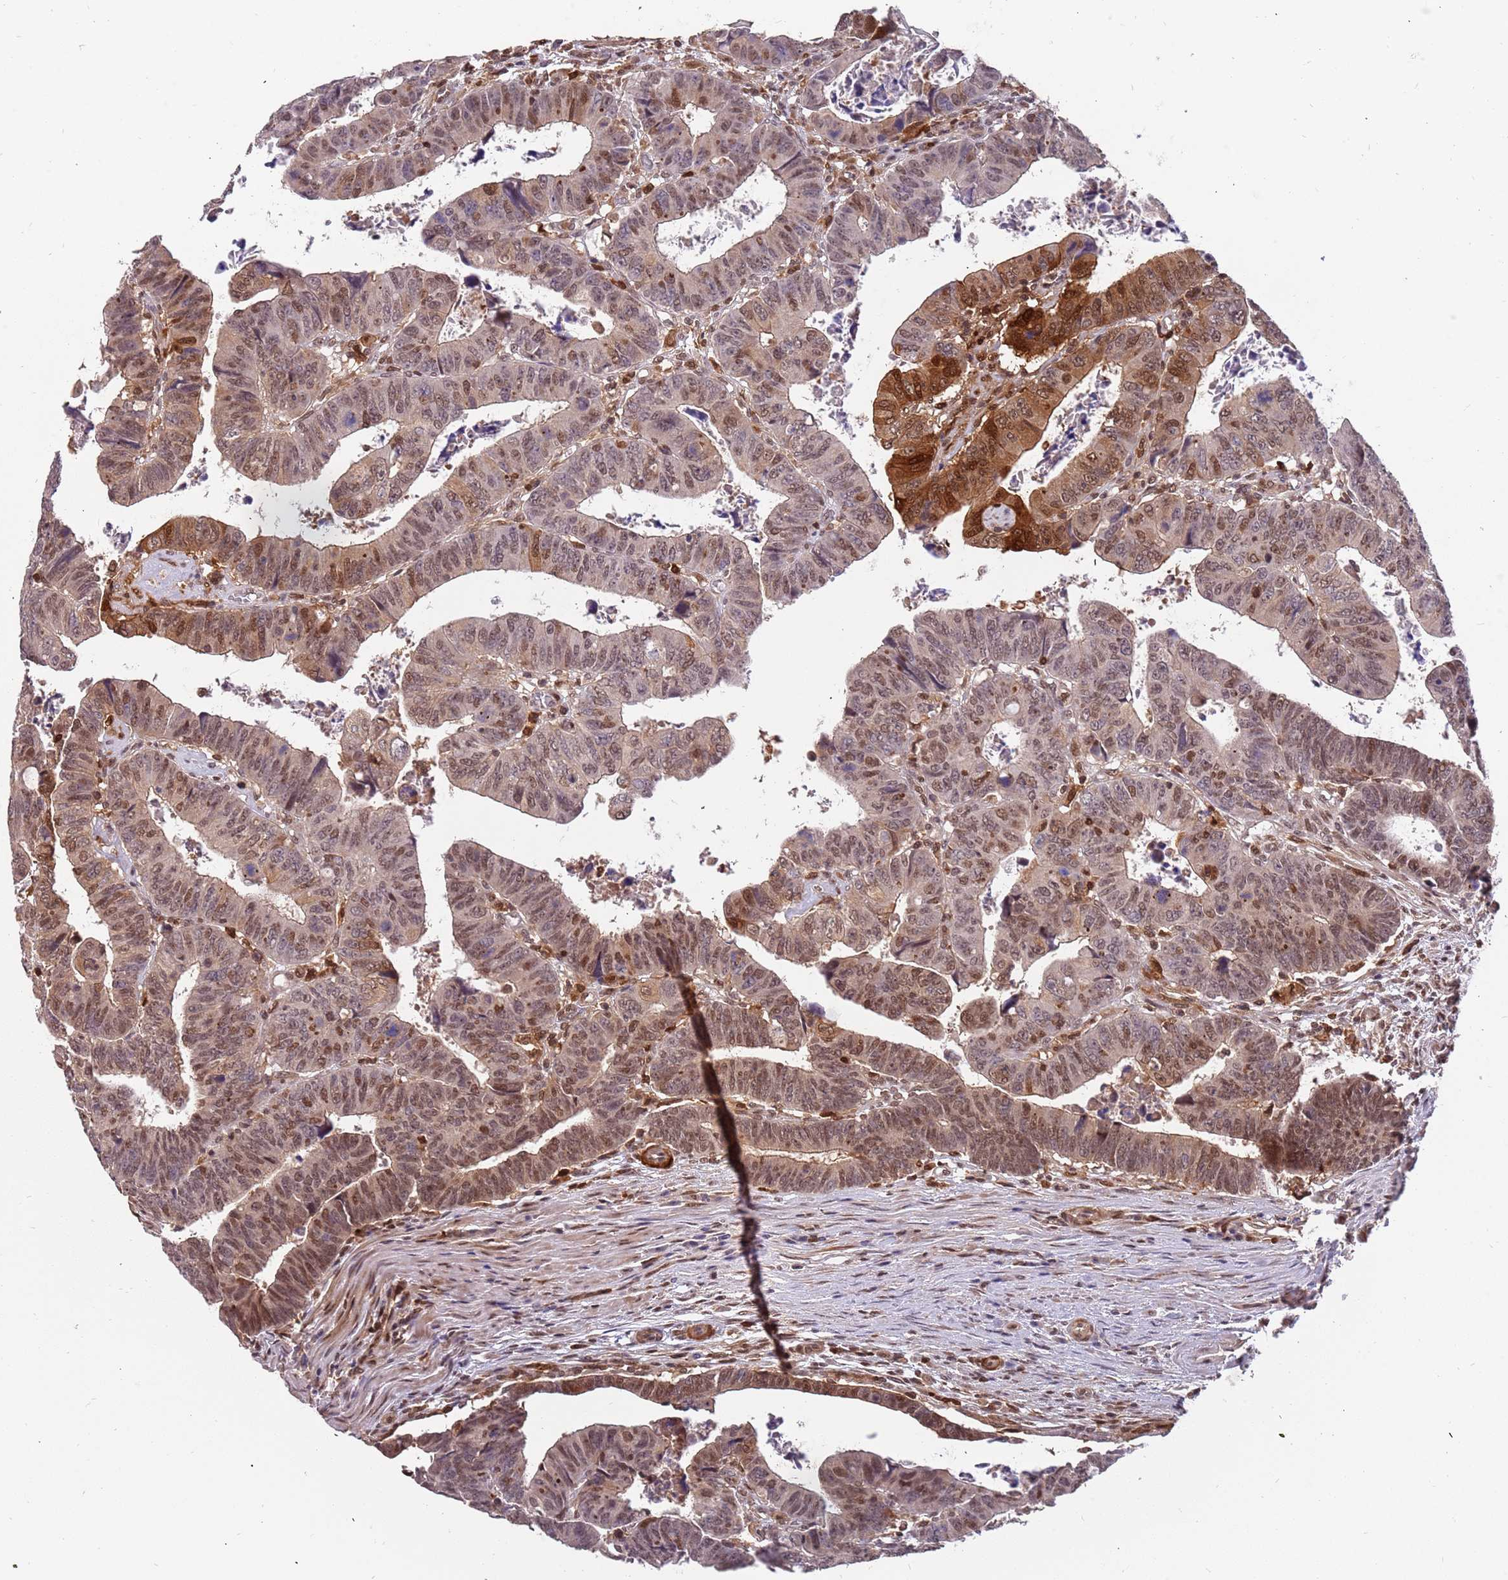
{"staining": {"intensity": "moderate", "quantity": ">75%", "location": "cytoplasmic/membranous,nuclear"}, "tissue": "colorectal cancer", "cell_type": "Tumor cells", "image_type": "cancer", "snomed": [{"axis": "morphology", "description": "Normal tissue, NOS"}, {"axis": "morphology", "description": "Adenocarcinoma, NOS"}, {"axis": "topography", "description": "Rectum"}], "caption": "IHC of adenocarcinoma (colorectal) demonstrates medium levels of moderate cytoplasmic/membranous and nuclear positivity in about >75% of tumor cells. (Brightfield microscopy of DAB IHC at high magnification).", "gene": "GBP2", "patient": {"sex": "female", "age": 65}}